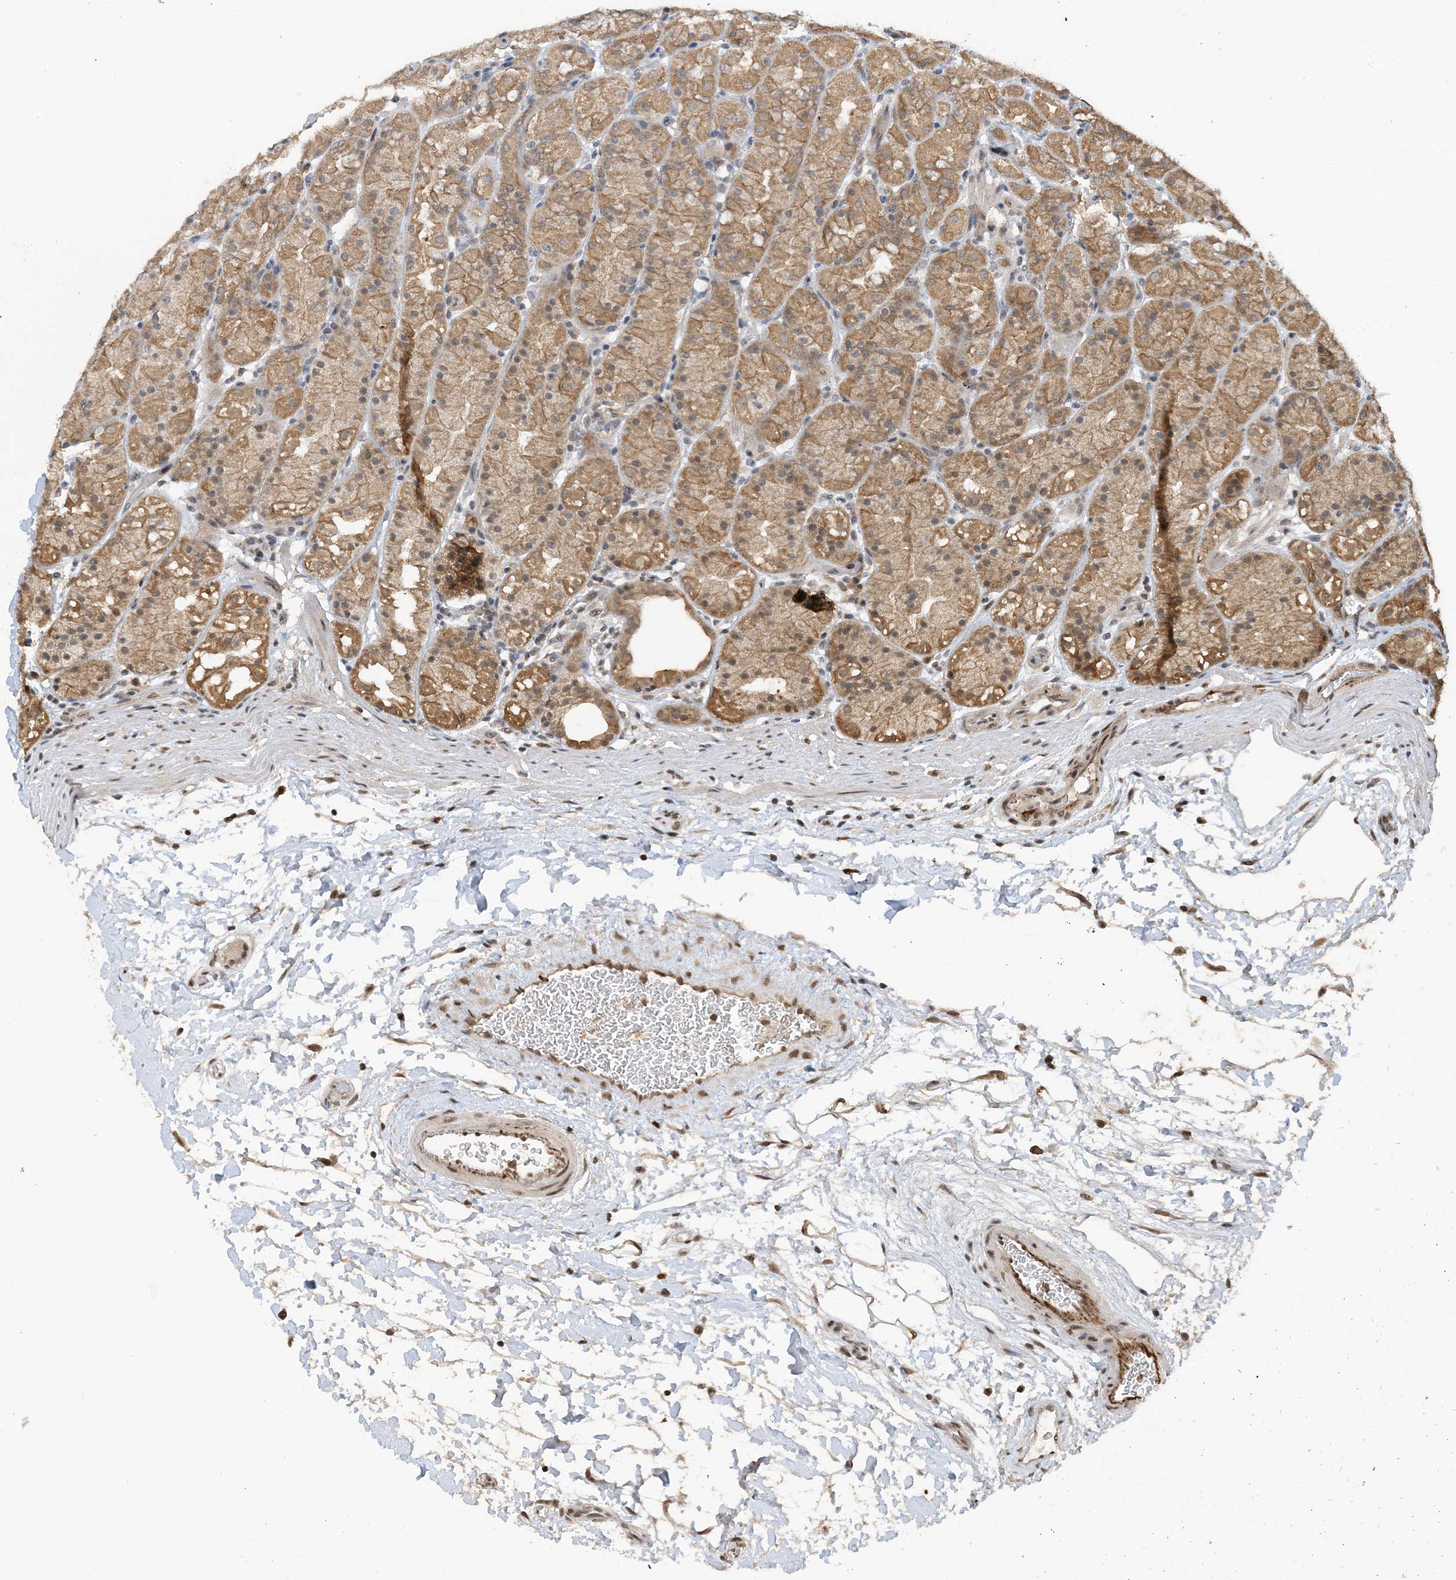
{"staining": {"intensity": "moderate", "quantity": ">75%", "location": "cytoplasmic/membranous"}, "tissue": "stomach", "cell_type": "Glandular cells", "image_type": "normal", "snomed": [{"axis": "morphology", "description": "Normal tissue, NOS"}, {"axis": "topography", "description": "Stomach, upper"}], "caption": "IHC image of normal stomach stained for a protein (brown), which reveals medium levels of moderate cytoplasmic/membranous expression in approximately >75% of glandular cells.", "gene": "ACYP2", "patient": {"sex": "male", "age": 48}}